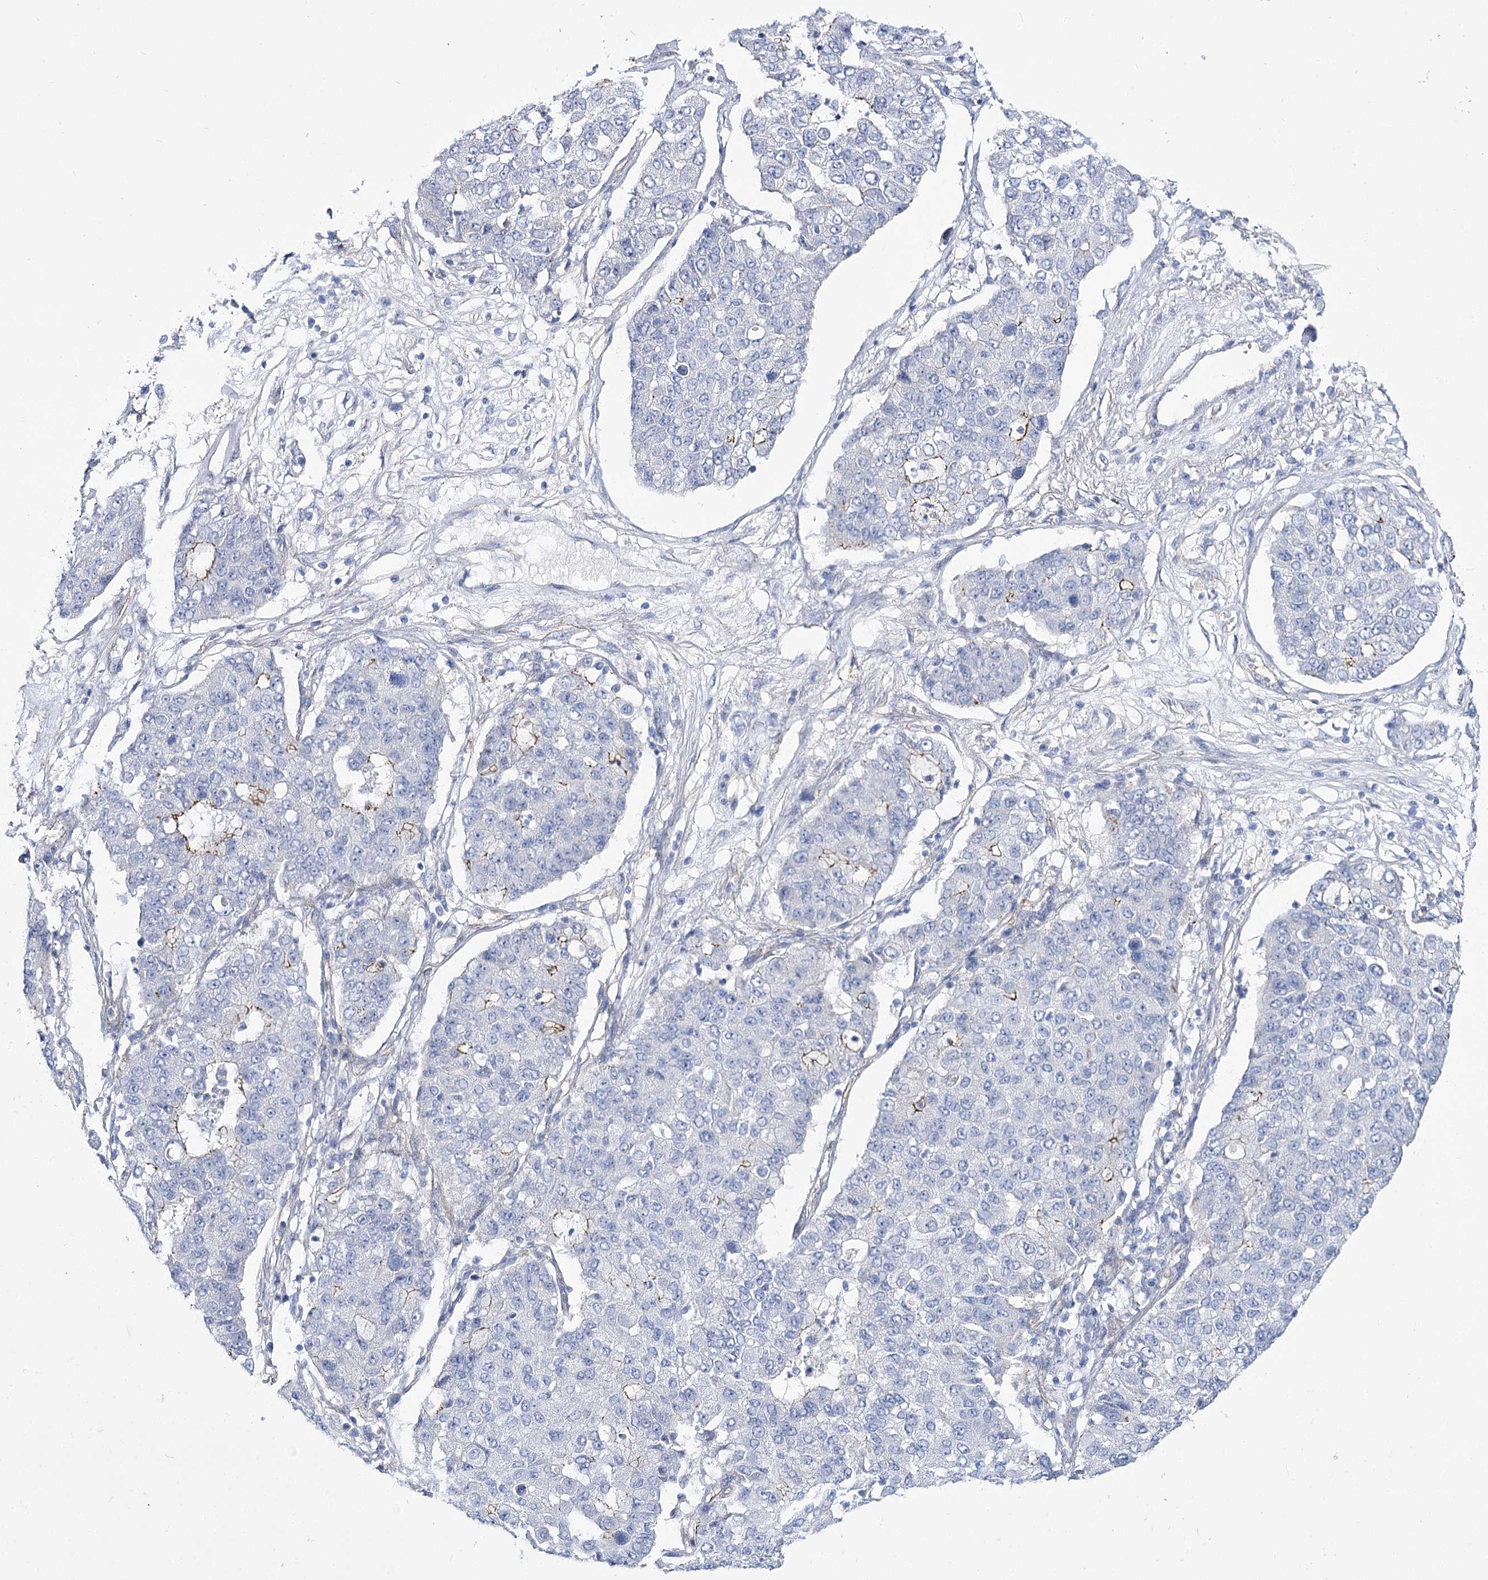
{"staining": {"intensity": "weak", "quantity": "<25%", "location": "cytoplasmic/membranous"}, "tissue": "lung cancer", "cell_type": "Tumor cells", "image_type": "cancer", "snomed": [{"axis": "morphology", "description": "Squamous cell carcinoma, NOS"}, {"axis": "topography", "description": "Lung"}], "caption": "There is no significant staining in tumor cells of squamous cell carcinoma (lung).", "gene": "NRAP", "patient": {"sex": "male", "age": 74}}